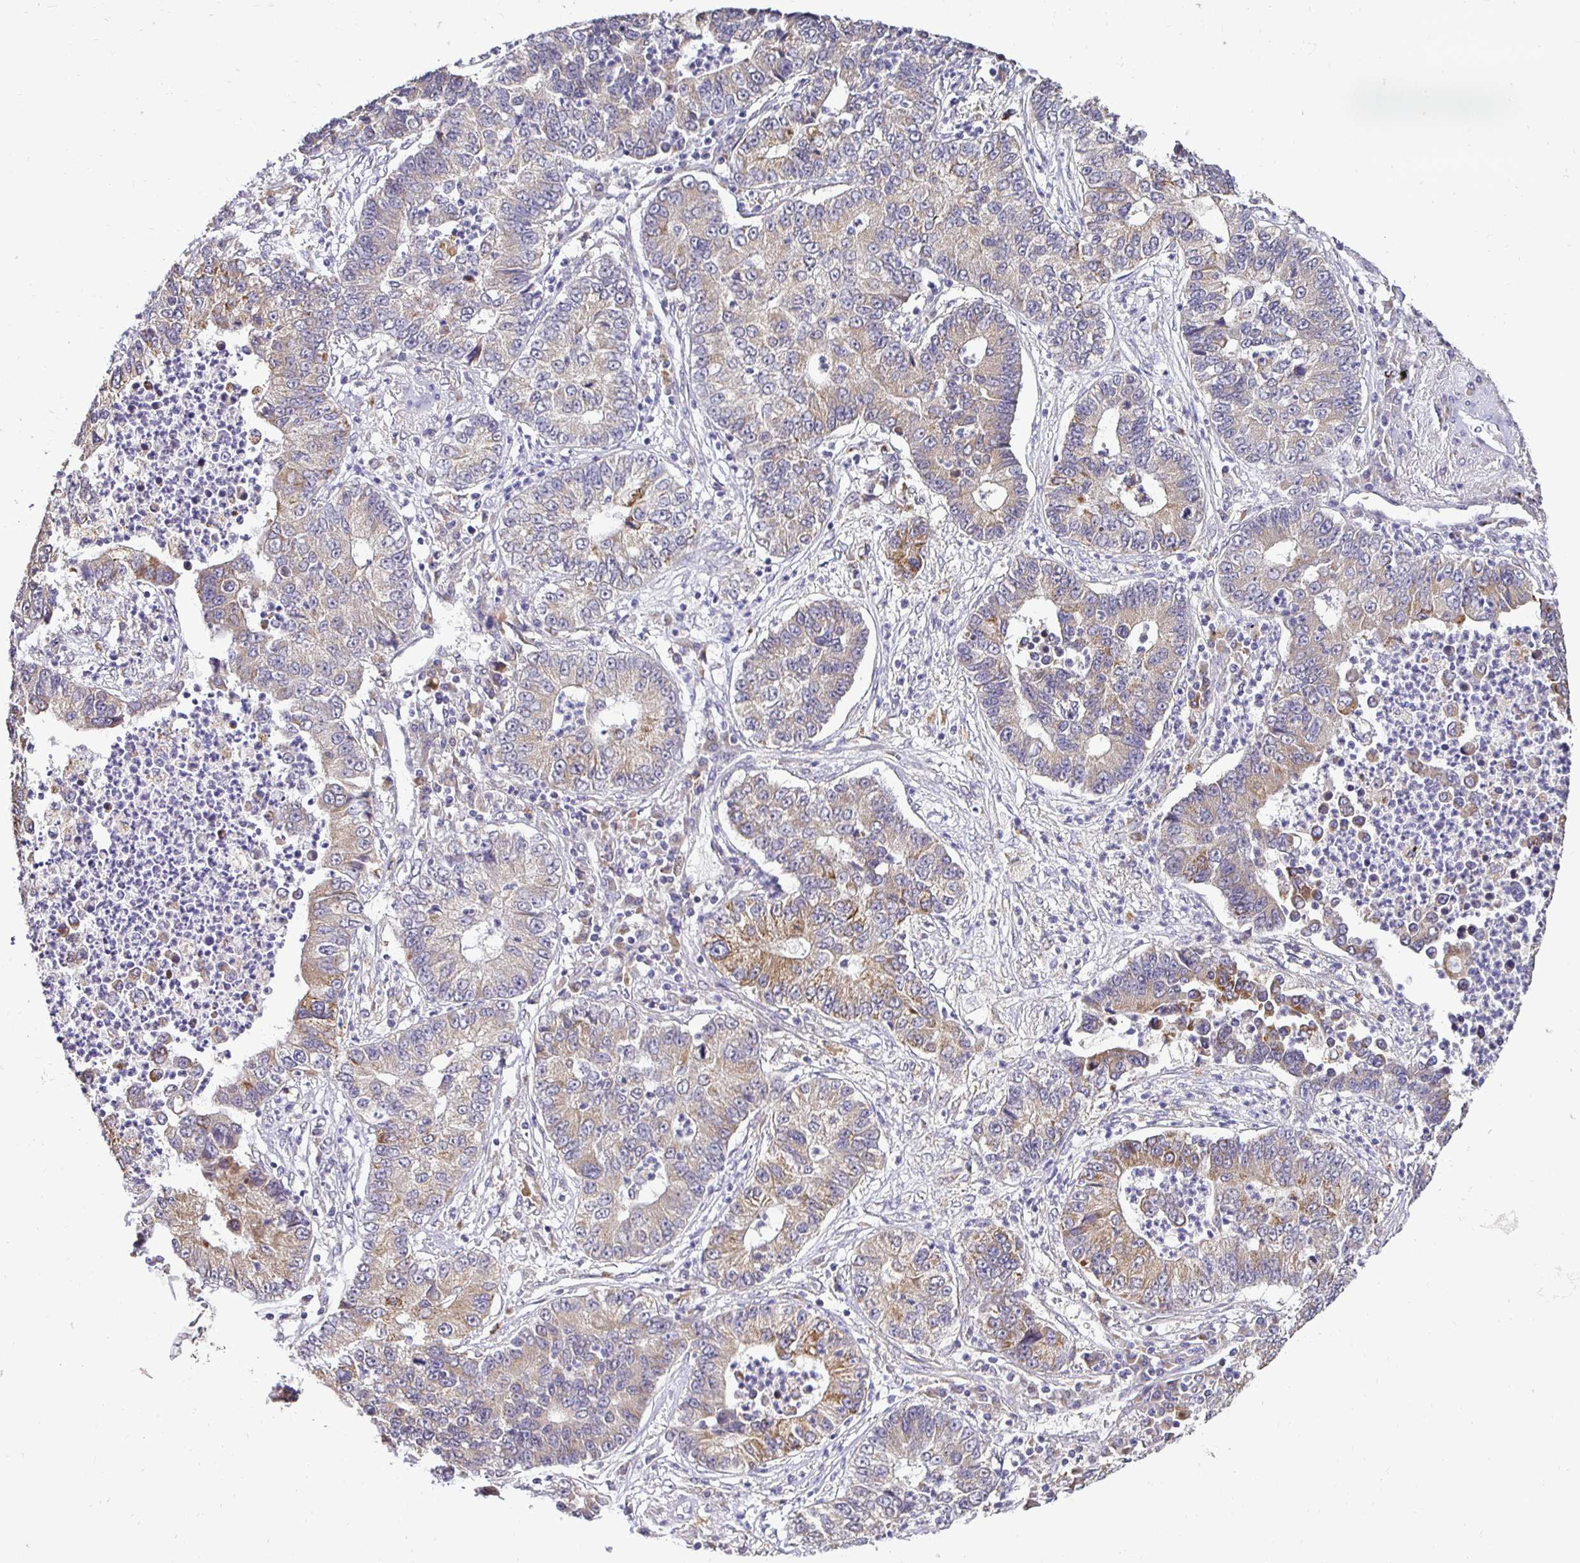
{"staining": {"intensity": "moderate", "quantity": "25%-75%", "location": "cytoplasmic/membranous"}, "tissue": "lung cancer", "cell_type": "Tumor cells", "image_type": "cancer", "snomed": [{"axis": "morphology", "description": "Adenocarcinoma, NOS"}, {"axis": "topography", "description": "Lung"}], "caption": "Human lung cancer (adenocarcinoma) stained with a protein marker demonstrates moderate staining in tumor cells.", "gene": "RHEBL1", "patient": {"sex": "female", "age": 57}}